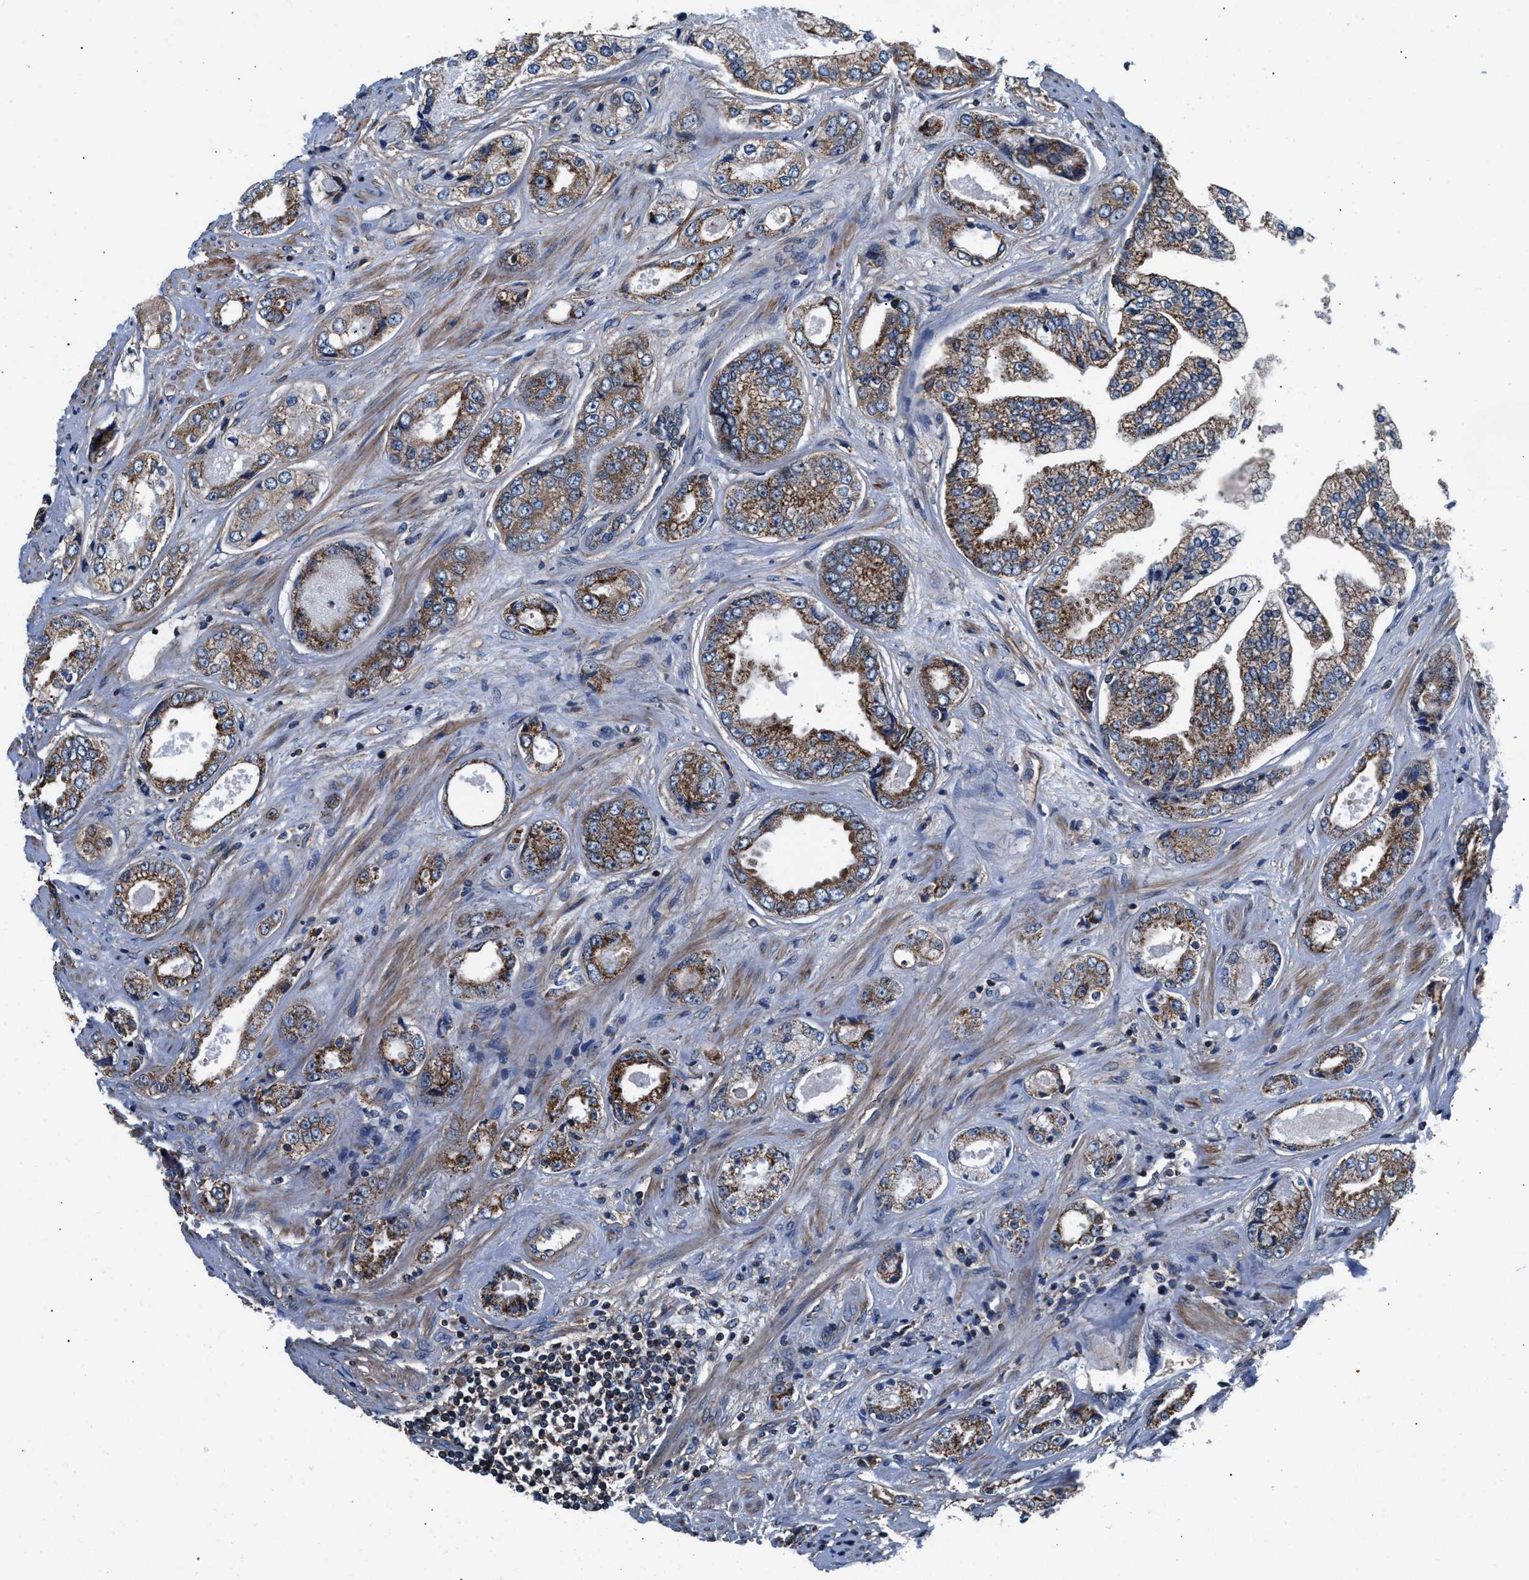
{"staining": {"intensity": "moderate", "quantity": ">75%", "location": "cytoplasmic/membranous"}, "tissue": "prostate cancer", "cell_type": "Tumor cells", "image_type": "cancer", "snomed": [{"axis": "morphology", "description": "Adenocarcinoma, High grade"}, {"axis": "topography", "description": "Prostate"}], "caption": "Tumor cells display medium levels of moderate cytoplasmic/membranous positivity in about >75% of cells in human adenocarcinoma (high-grade) (prostate).", "gene": "NKTR", "patient": {"sex": "male", "age": 61}}